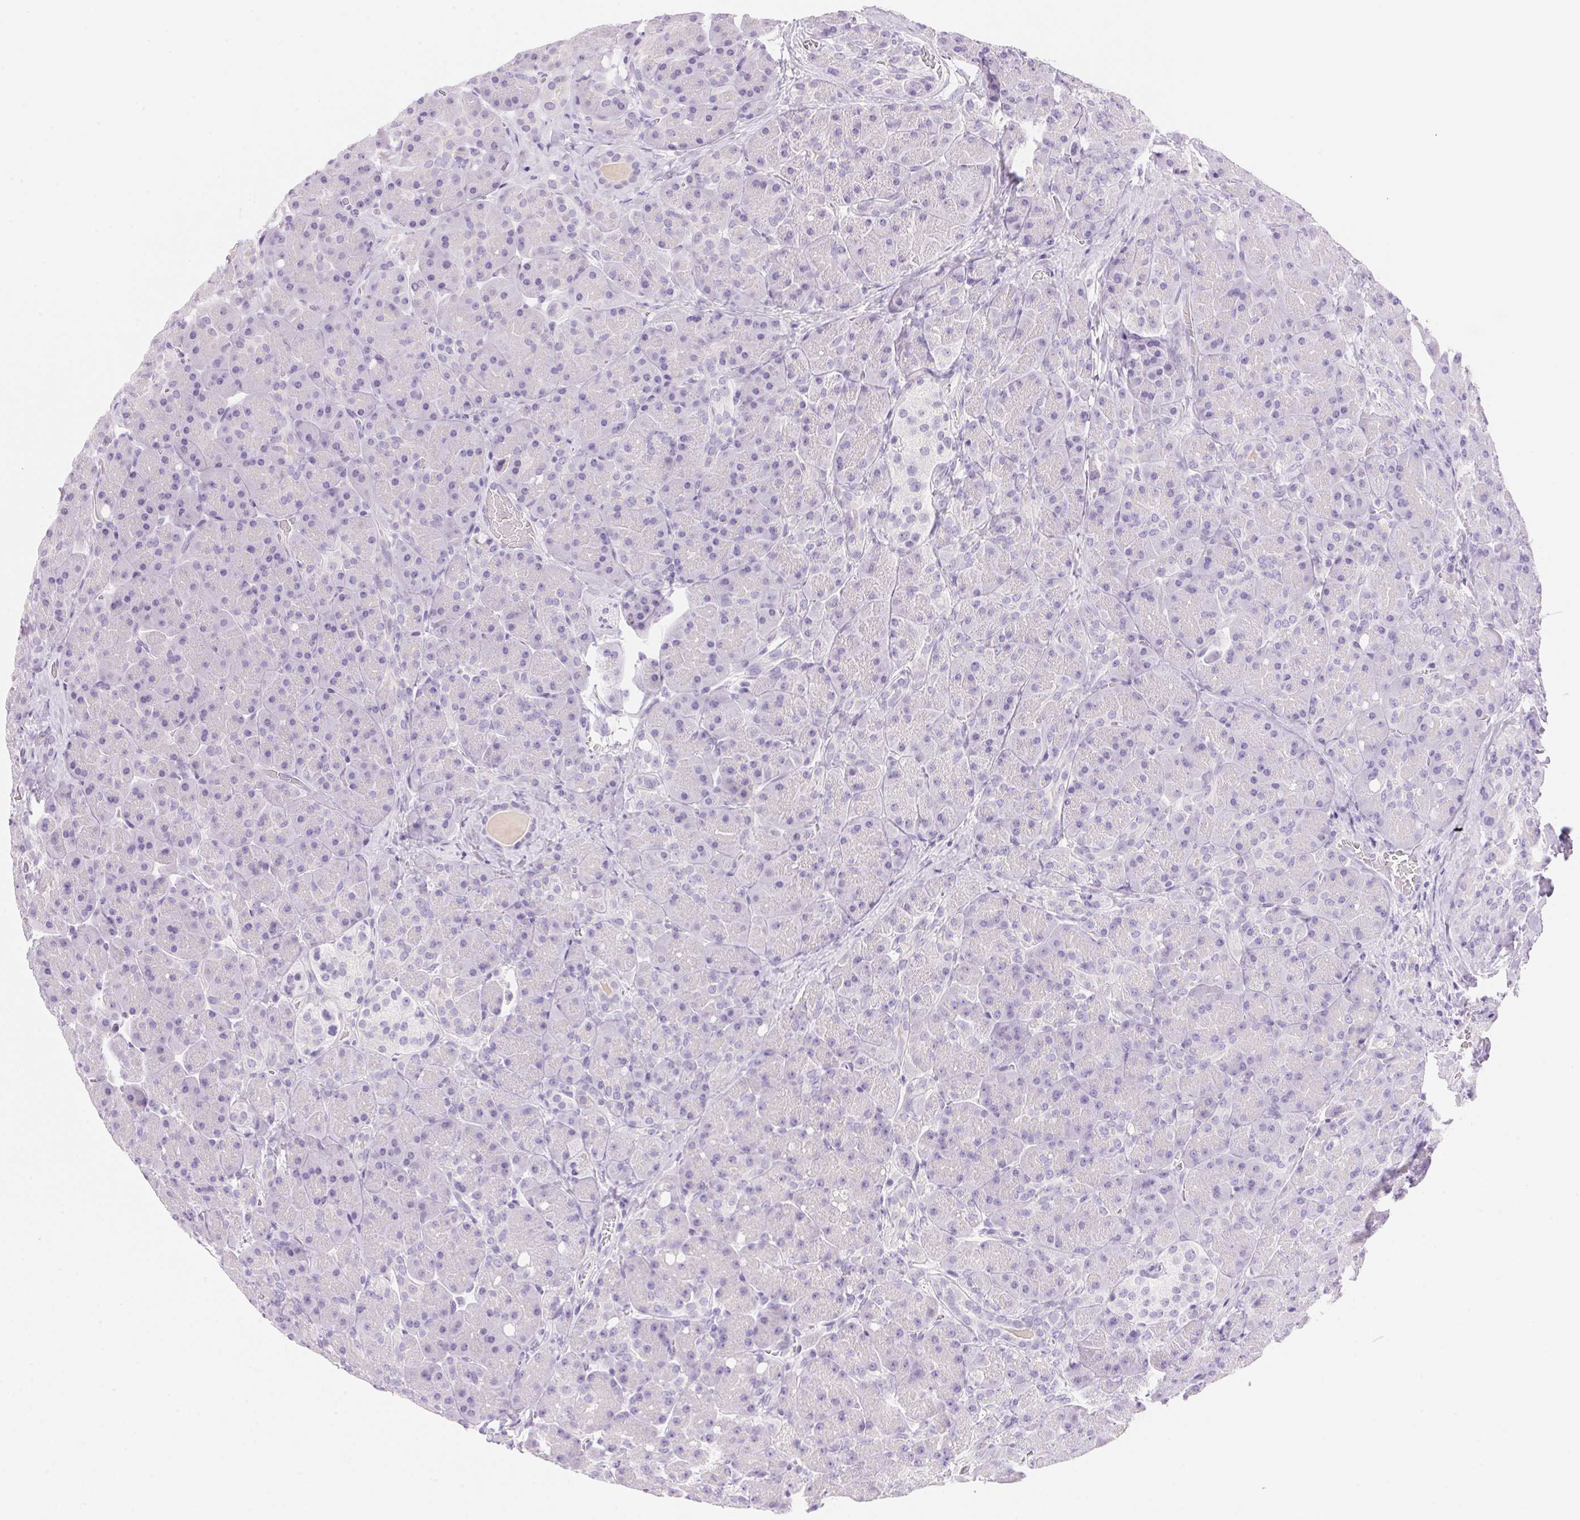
{"staining": {"intensity": "negative", "quantity": "none", "location": "none"}, "tissue": "pancreas", "cell_type": "Exocrine glandular cells", "image_type": "normal", "snomed": [{"axis": "morphology", "description": "Normal tissue, NOS"}, {"axis": "topography", "description": "Pancreas"}], "caption": "This is an immunohistochemistry photomicrograph of normal pancreas. There is no expression in exocrine glandular cells.", "gene": "DHCR24", "patient": {"sex": "male", "age": 55}}